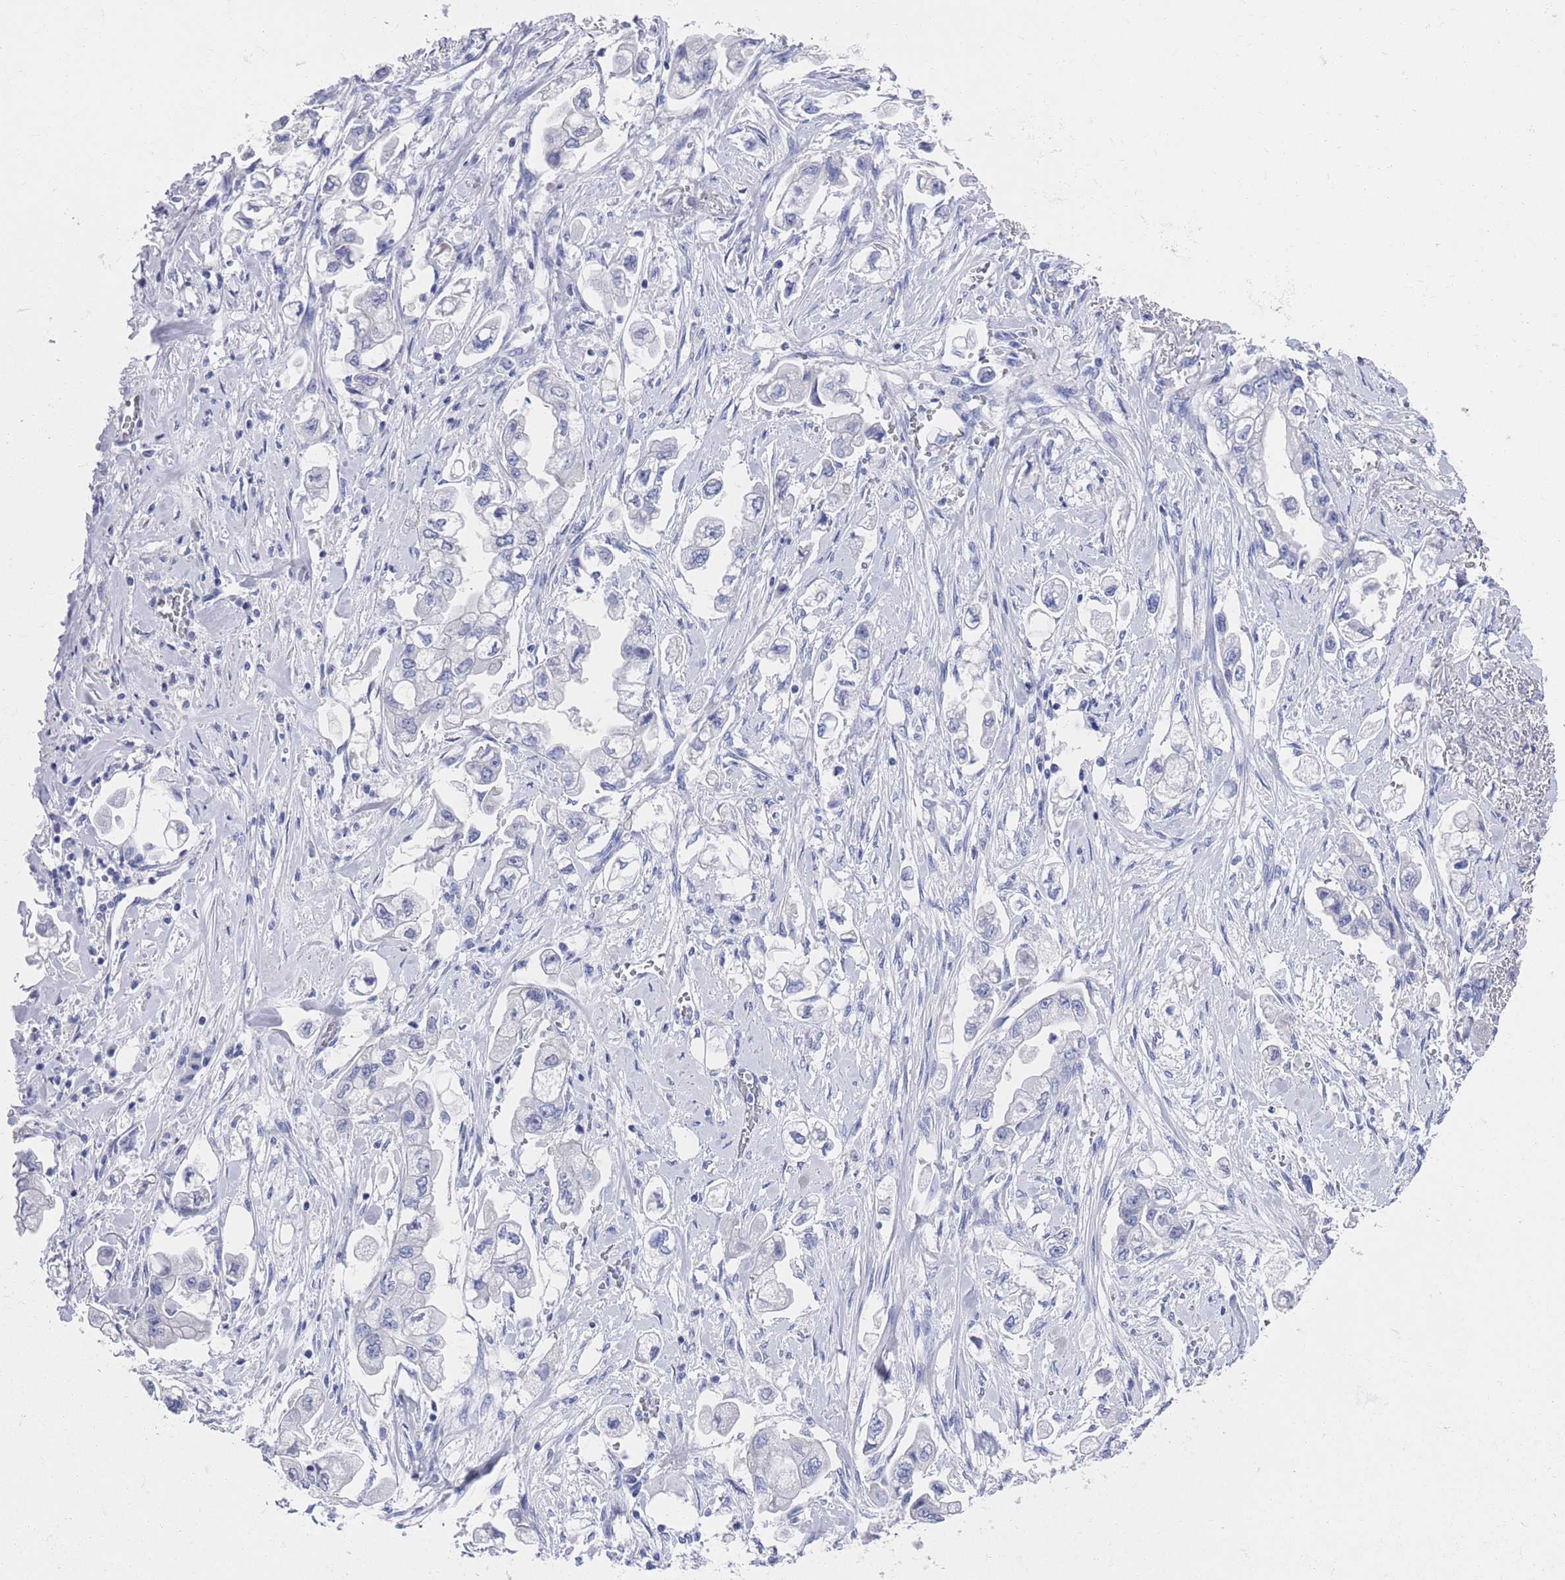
{"staining": {"intensity": "negative", "quantity": "none", "location": "none"}, "tissue": "stomach cancer", "cell_type": "Tumor cells", "image_type": "cancer", "snomed": [{"axis": "morphology", "description": "Adenocarcinoma, NOS"}, {"axis": "topography", "description": "Stomach"}], "caption": "IHC of adenocarcinoma (stomach) displays no staining in tumor cells.", "gene": "MTMR2", "patient": {"sex": "male", "age": 62}}